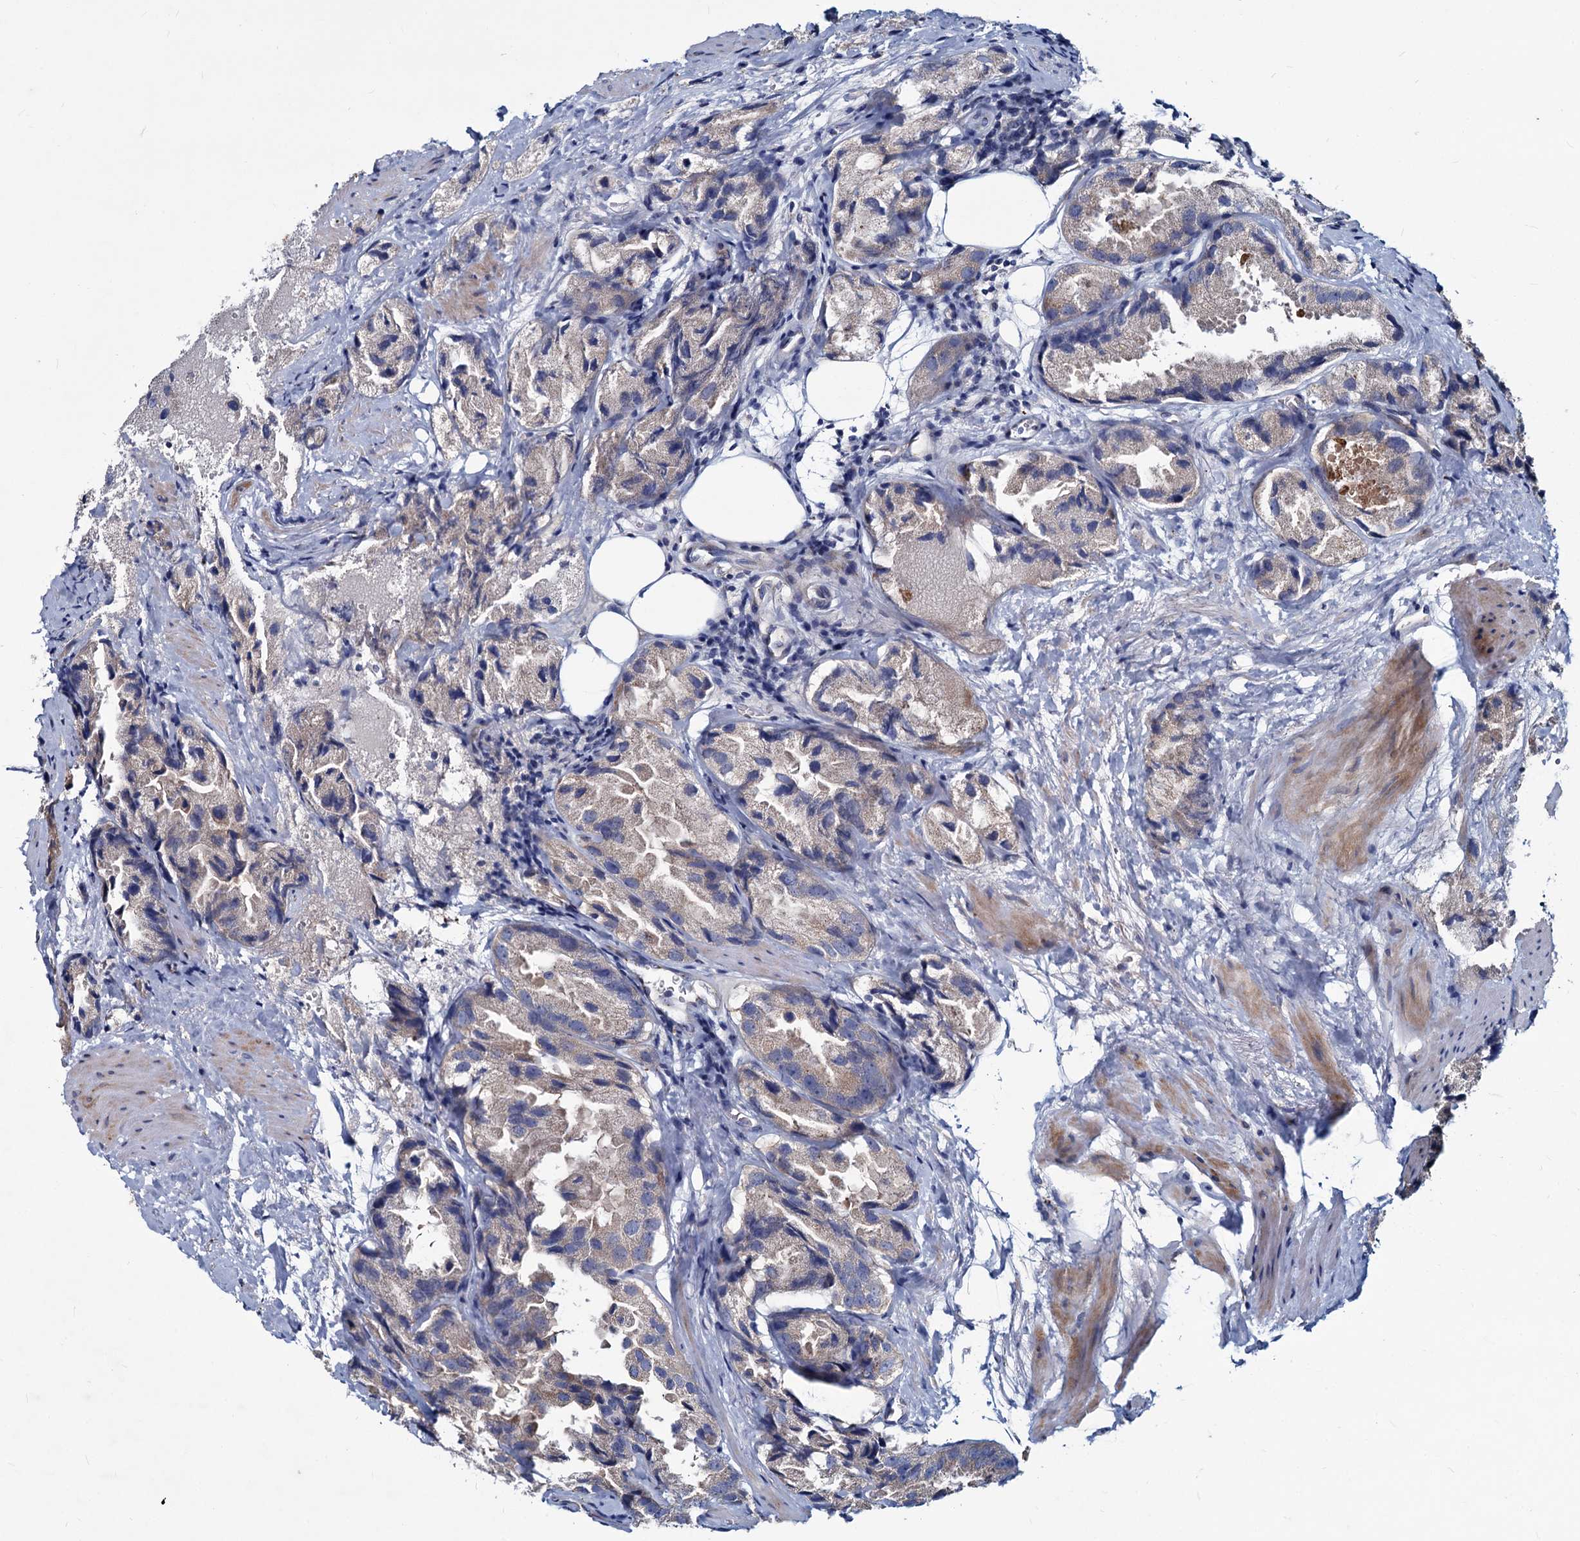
{"staining": {"intensity": "negative", "quantity": "none", "location": "none"}, "tissue": "prostate cancer", "cell_type": "Tumor cells", "image_type": "cancer", "snomed": [{"axis": "morphology", "description": "Adenocarcinoma, High grade"}, {"axis": "topography", "description": "Prostate"}], "caption": "An image of human prostate adenocarcinoma (high-grade) is negative for staining in tumor cells.", "gene": "AGBL4", "patient": {"sex": "male", "age": 66}}